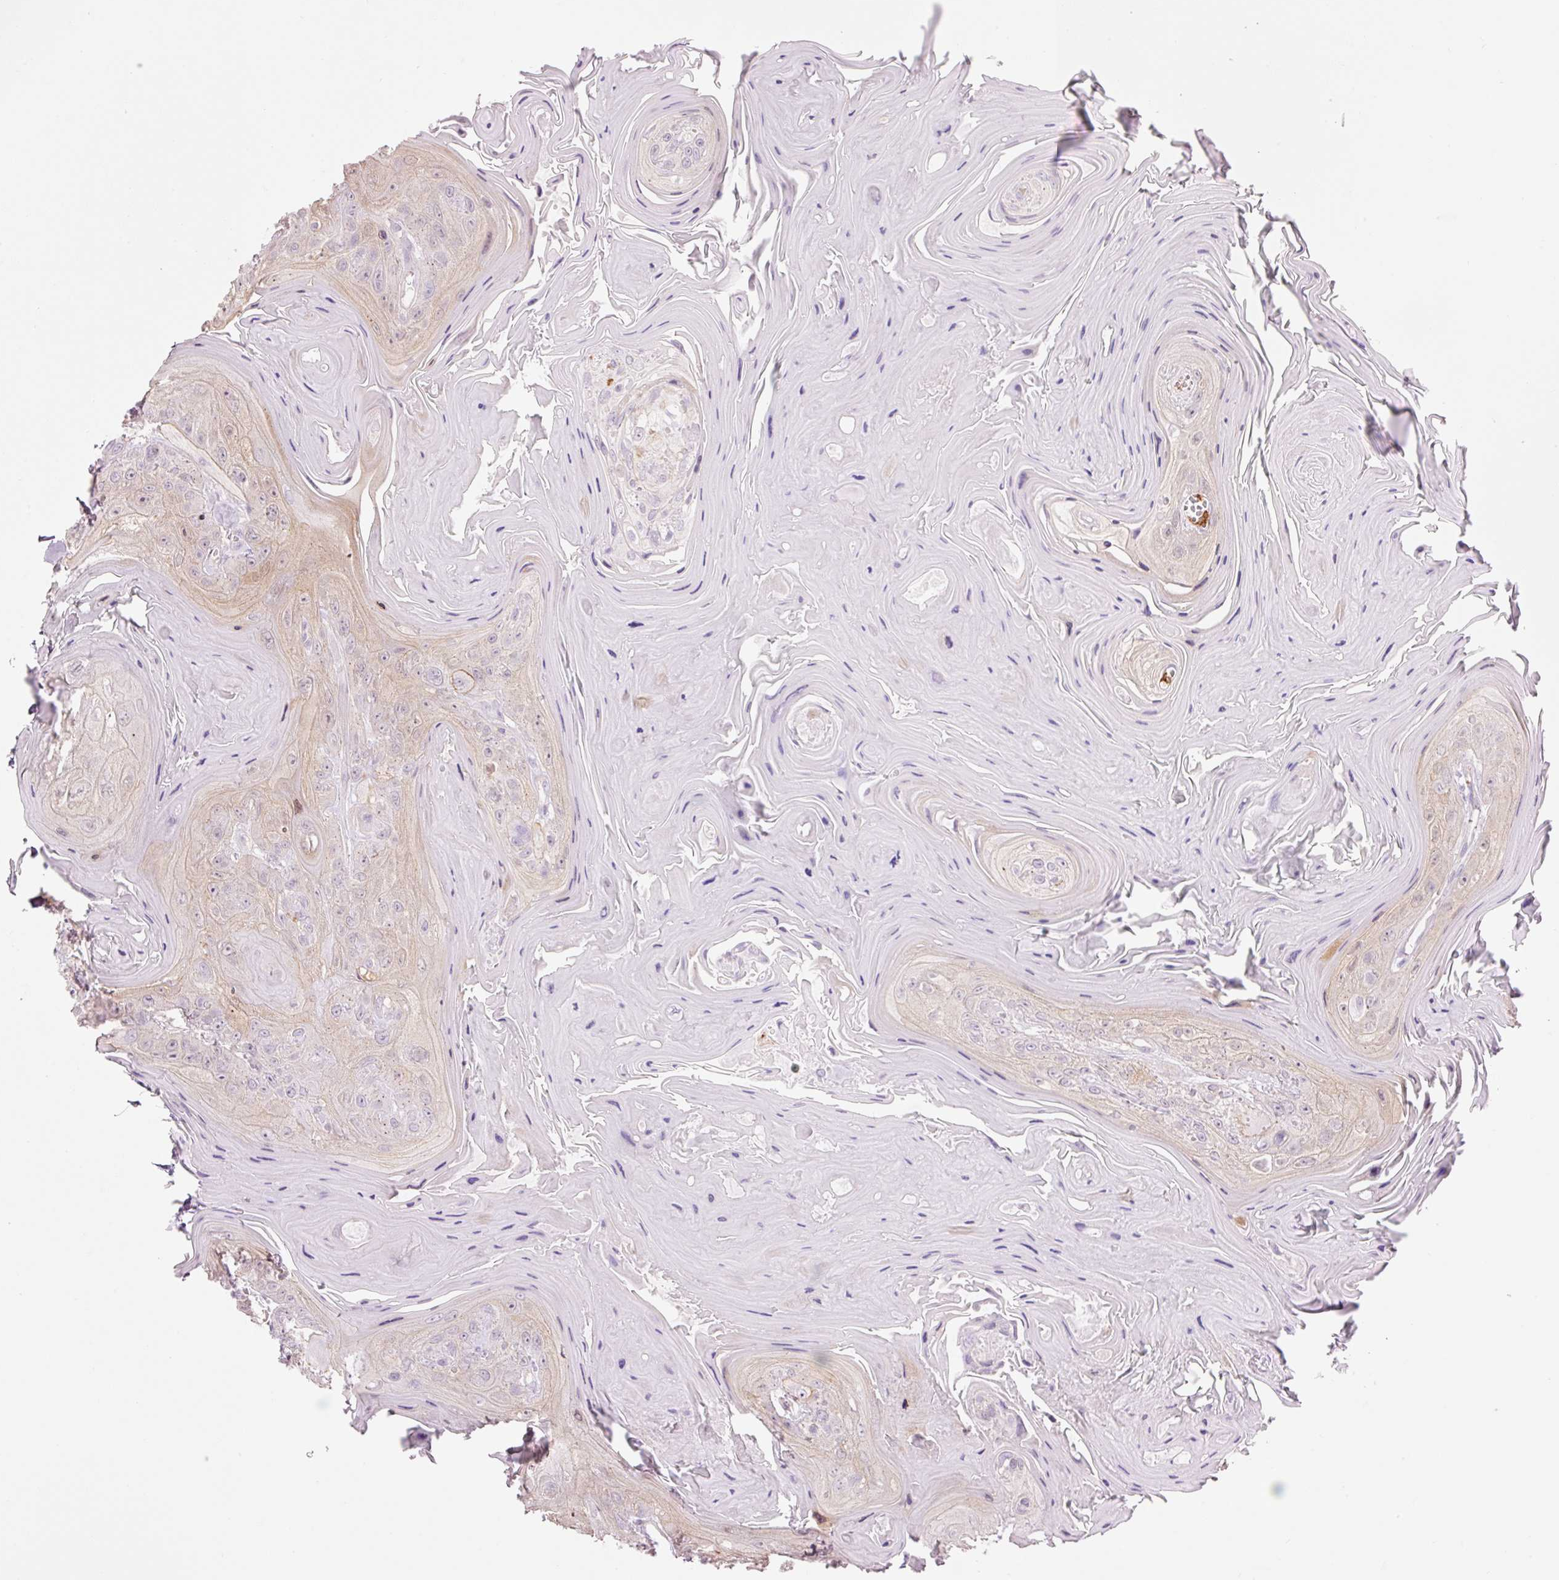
{"staining": {"intensity": "weak", "quantity": "<25%", "location": "cytoplasmic/membranous"}, "tissue": "head and neck cancer", "cell_type": "Tumor cells", "image_type": "cancer", "snomed": [{"axis": "morphology", "description": "Squamous cell carcinoma, NOS"}, {"axis": "topography", "description": "Head-Neck"}], "caption": "A high-resolution histopathology image shows immunohistochemistry staining of head and neck squamous cell carcinoma, which exhibits no significant staining in tumor cells.", "gene": "HSPA4L", "patient": {"sex": "female", "age": 59}}